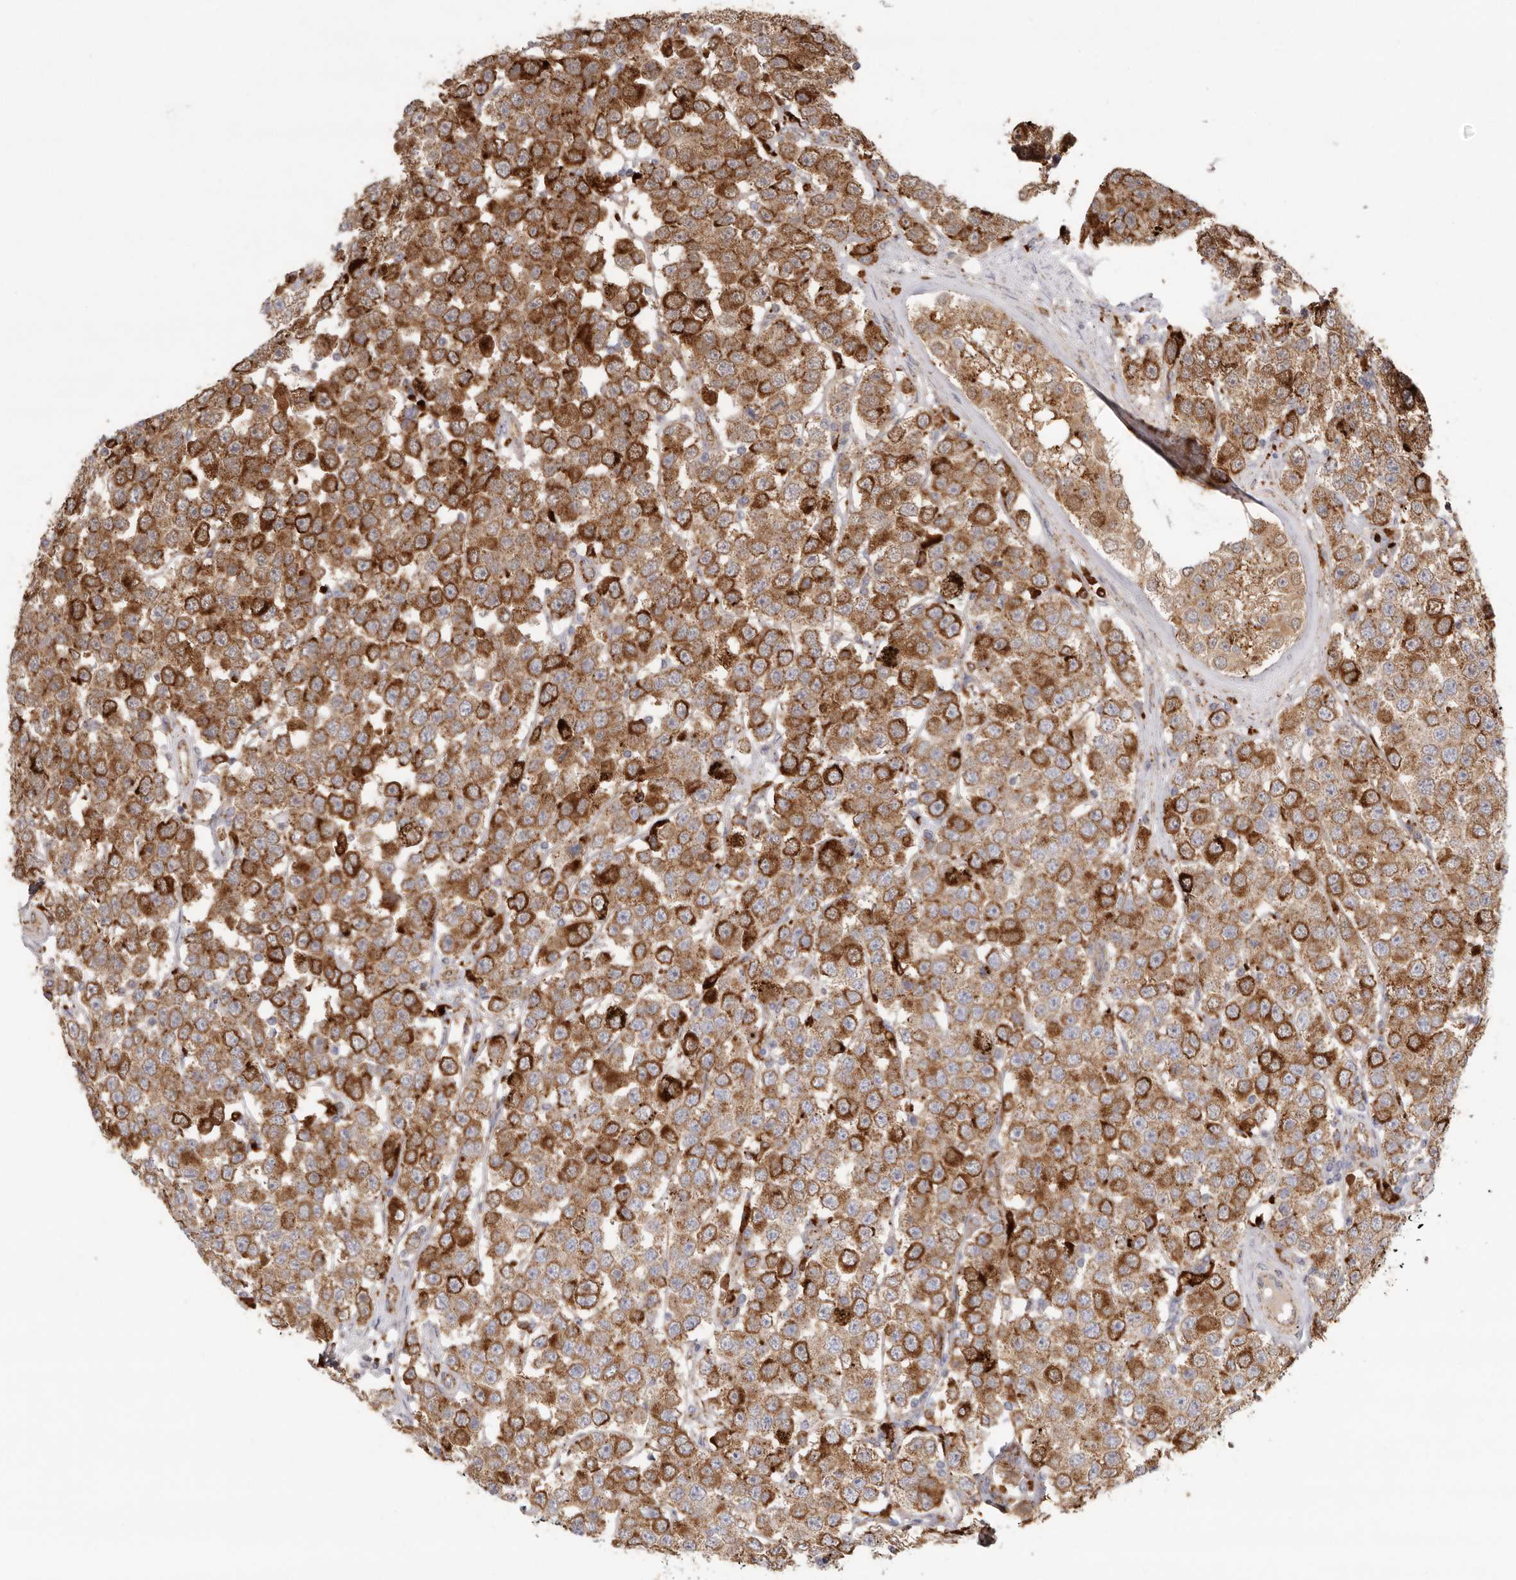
{"staining": {"intensity": "strong", "quantity": ">75%", "location": "cytoplasmic/membranous"}, "tissue": "testis cancer", "cell_type": "Tumor cells", "image_type": "cancer", "snomed": [{"axis": "morphology", "description": "Seminoma, NOS"}, {"axis": "topography", "description": "Testis"}], "caption": "High-magnification brightfield microscopy of testis seminoma stained with DAB (brown) and counterstained with hematoxylin (blue). tumor cells exhibit strong cytoplasmic/membranous staining is identified in approximately>75% of cells.", "gene": "GRN", "patient": {"sex": "male", "age": 28}}